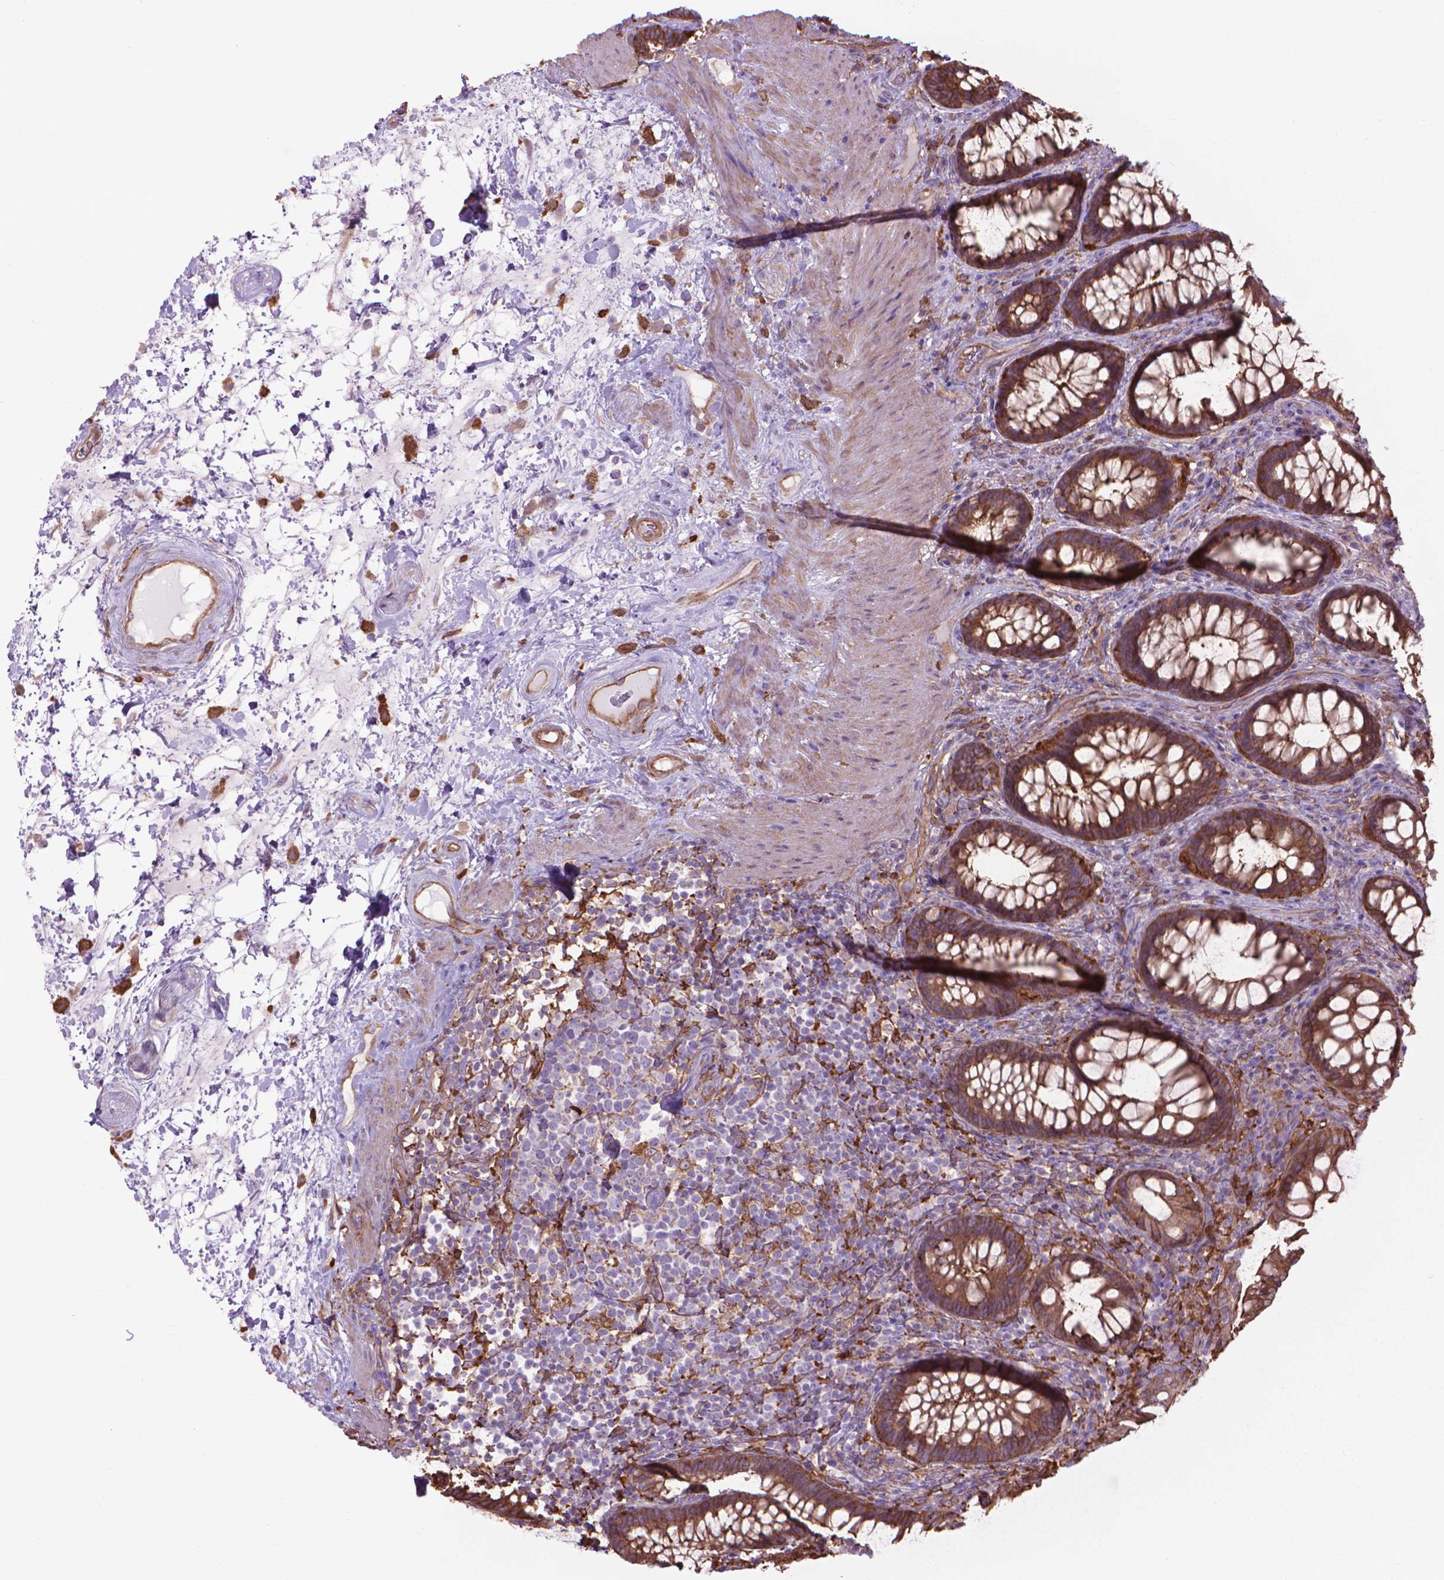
{"staining": {"intensity": "moderate", "quantity": ">75%", "location": "cytoplasmic/membranous"}, "tissue": "rectum", "cell_type": "Glandular cells", "image_type": "normal", "snomed": [{"axis": "morphology", "description": "Normal tissue, NOS"}, {"axis": "topography", "description": "Rectum"}], "caption": "Immunohistochemistry (IHC) of unremarkable rectum reveals medium levels of moderate cytoplasmic/membranous staining in about >75% of glandular cells.", "gene": "CORO1B", "patient": {"sex": "male", "age": 72}}